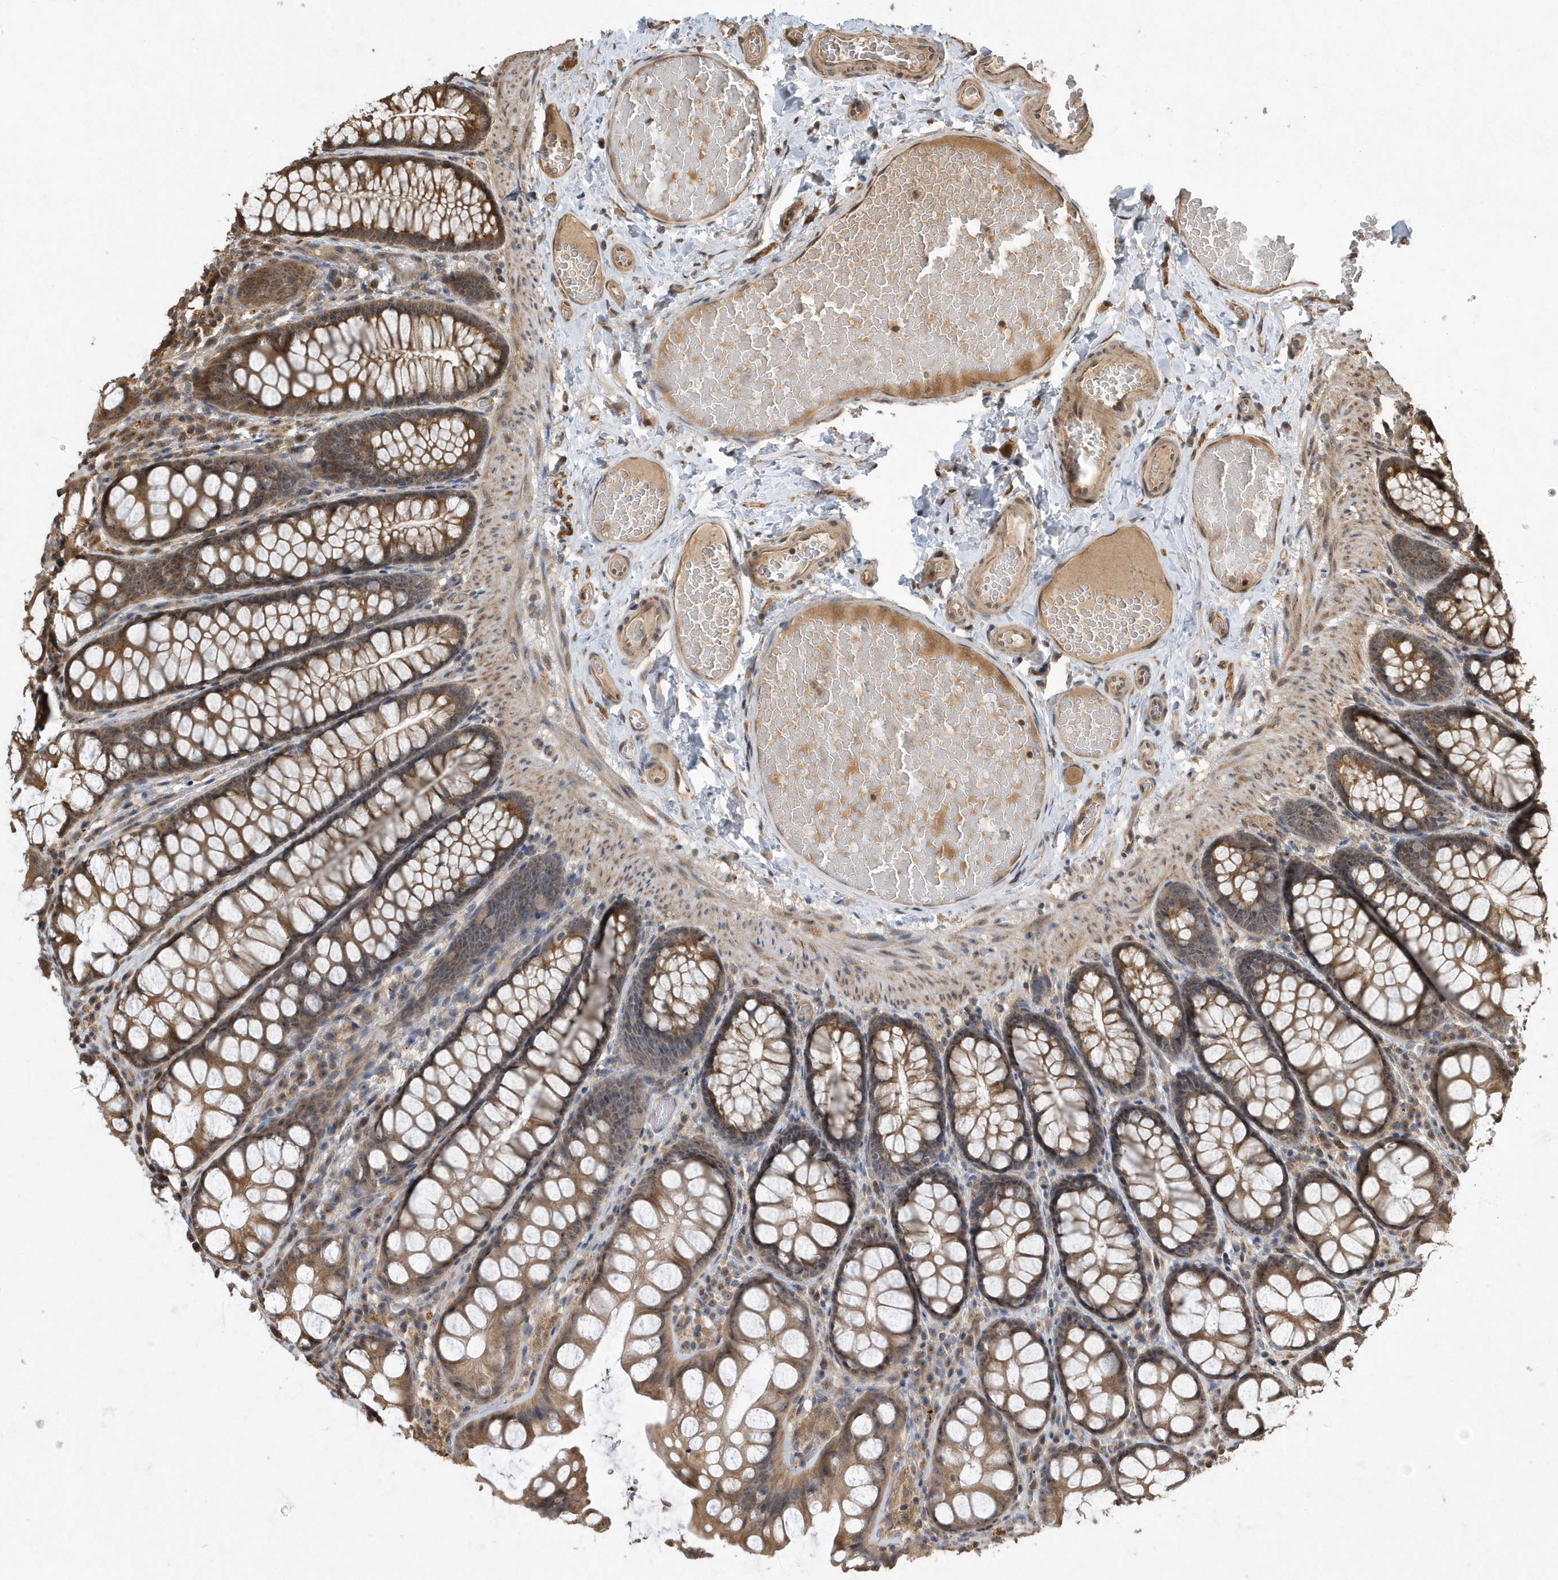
{"staining": {"intensity": "moderate", "quantity": ">75%", "location": "cytoplasmic/membranous"}, "tissue": "colon", "cell_type": "Endothelial cells", "image_type": "normal", "snomed": [{"axis": "morphology", "description": "Normal tissue, NOS"}, {"axis": "topography", "description": "Colon"}], "caption": "IHC histopathology image of normal colon stained for a protein (brown), which demonstrates medium levels of moderate cytoplasmic/membranous expression in approximately >75% of endothelial cells.", "gene": "WASHC5", "patient": {"sex": "male", "age": 47}}